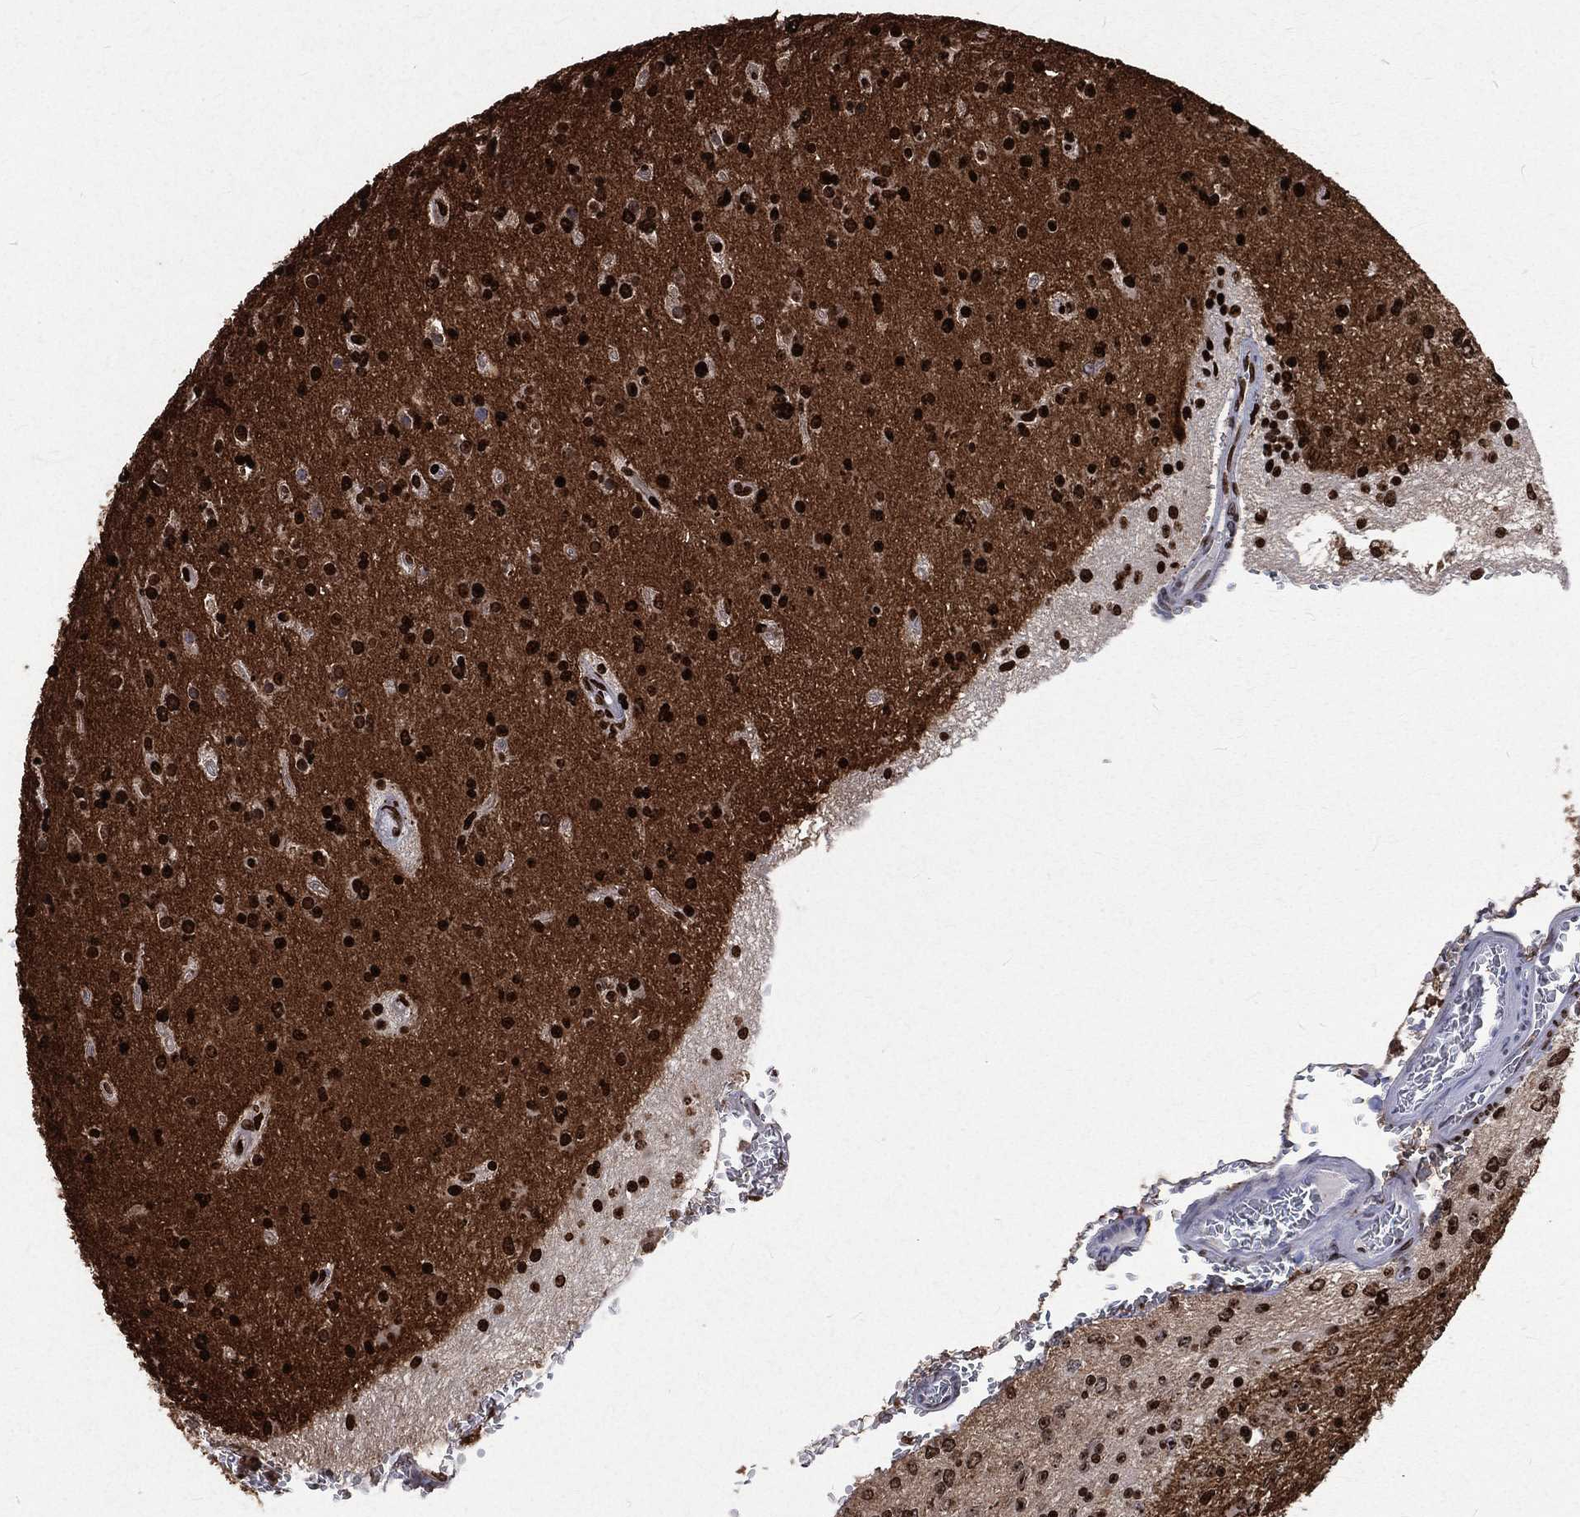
{"staining": {"intensity": "strong", "quantity": "25%-75%", "location": "nuclear"}, "tissue": "glioma", "cell_type": "Tumor cells", "image_type": "cancer", "snomed": [{"axis": "morphology", "description": "Glioma, malignant, Low grade"}, {"axis": "topography", "description": "Brain"}], "caption": "The photomicrograph shows staining of glioma, revealing strong nuclear protein staining (brown color) within tumor cells. Using DAB (brown) and hematoxylin (blue) stains, captured at high magnification using brightfield microscopy.", "gene": "BASP1", "patient": {"sex": "female", "age": 45}}